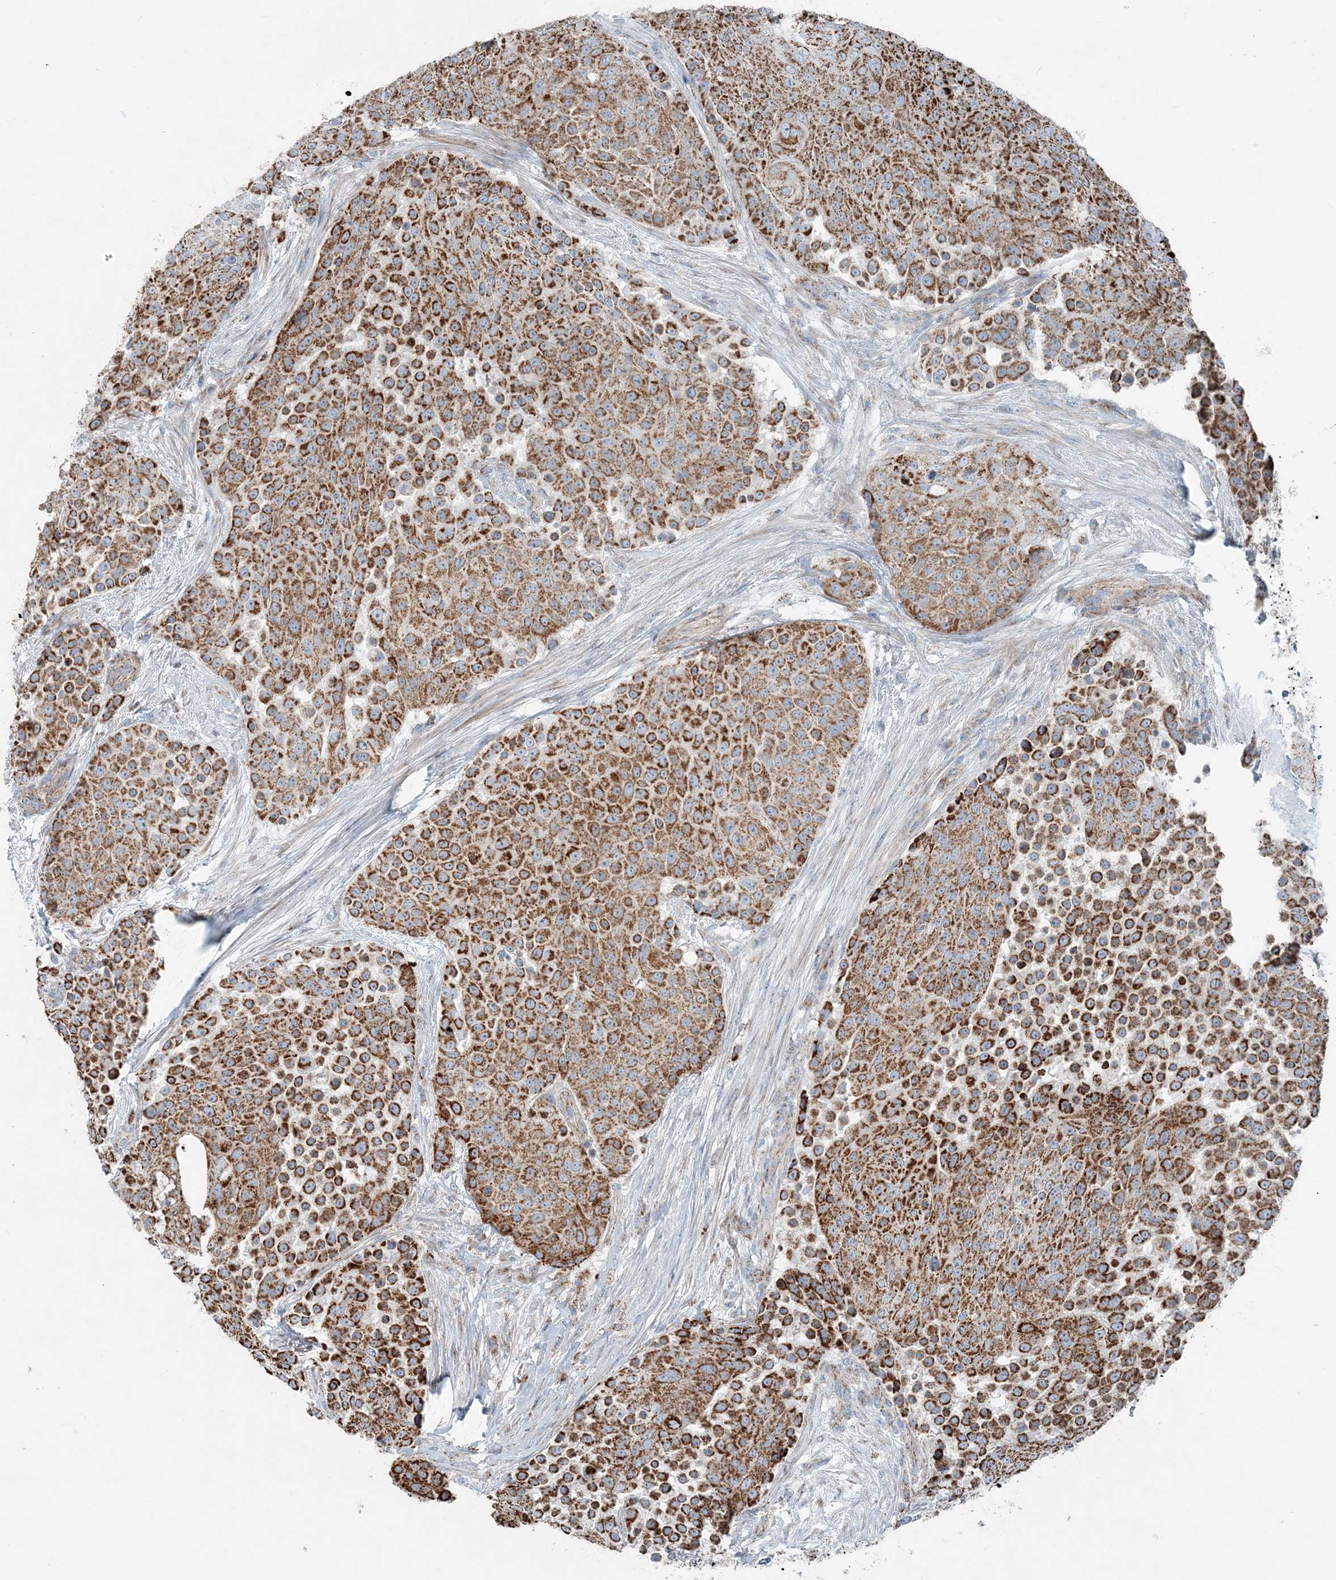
{"staining": {"intensity": "strong", "quantity": ">75%", "location": "cytoplasmic/membranous"}, "tissue": "urothelial cancer", "cell_type": "Tumor cells", "image_type": "cancer", "snomed": [{"axis": "morphology", "description": "Urothelial carcinoma, High grade"}, {"axis": "topography", "description": "Urinary bladder"}], "caption": "This photomicrograph exhibits high-grade urothelial carcinoma stained with immunohistochemistry (IHC) to label a protein in brown. The cytoplasmic/membranous of tumor cells show strong positivity for the protein. Nuclei are counter-stained blue.", "gene": "INTU", "patient": {"sex": "female", "age": 63}}